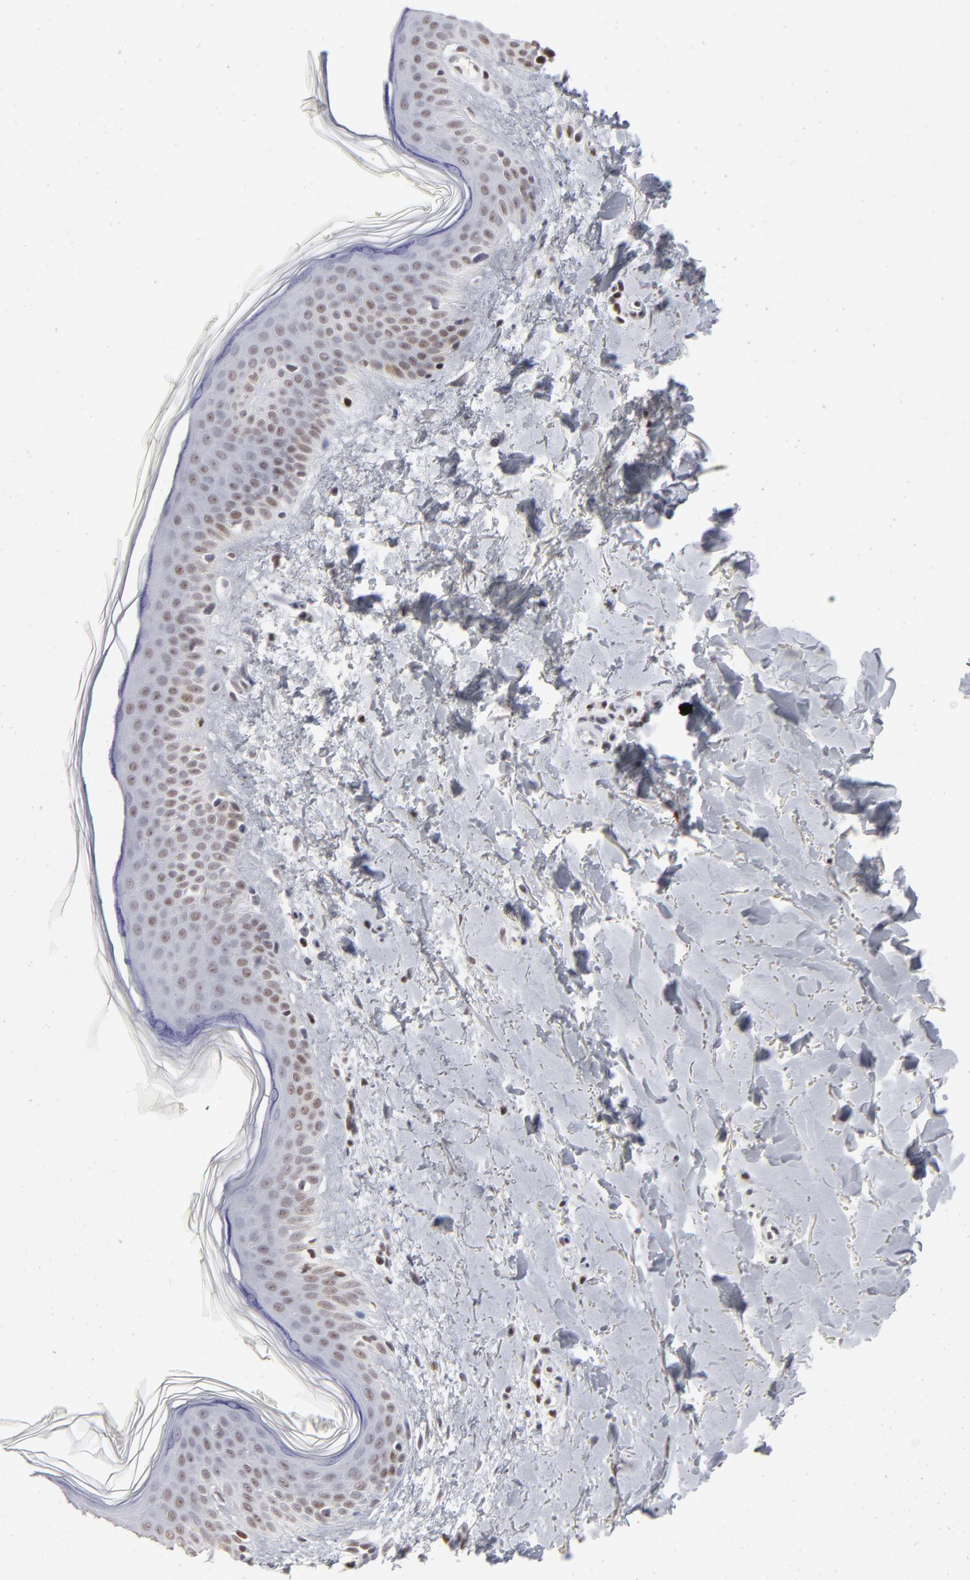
{"staining": {"intensity": "moderate", "quantity": ">75%", "location": "nuclear"}, "tissue": "skin", "cell_type": "Fibroblasts", "image_type": "normal", "snomed": [{"axis": "morphology", "description": "Normal tissue, NOS"}, {"axis": "topography", "description": "Skin"}], "caption": "About >75% of fibroblasts in unremarkable human skin exhibit moderate nuclear protein staining as visualized by brown immunohistochemical staining.", "gene": "PARP1", "patient": {"sex": "female", "age": 56}}